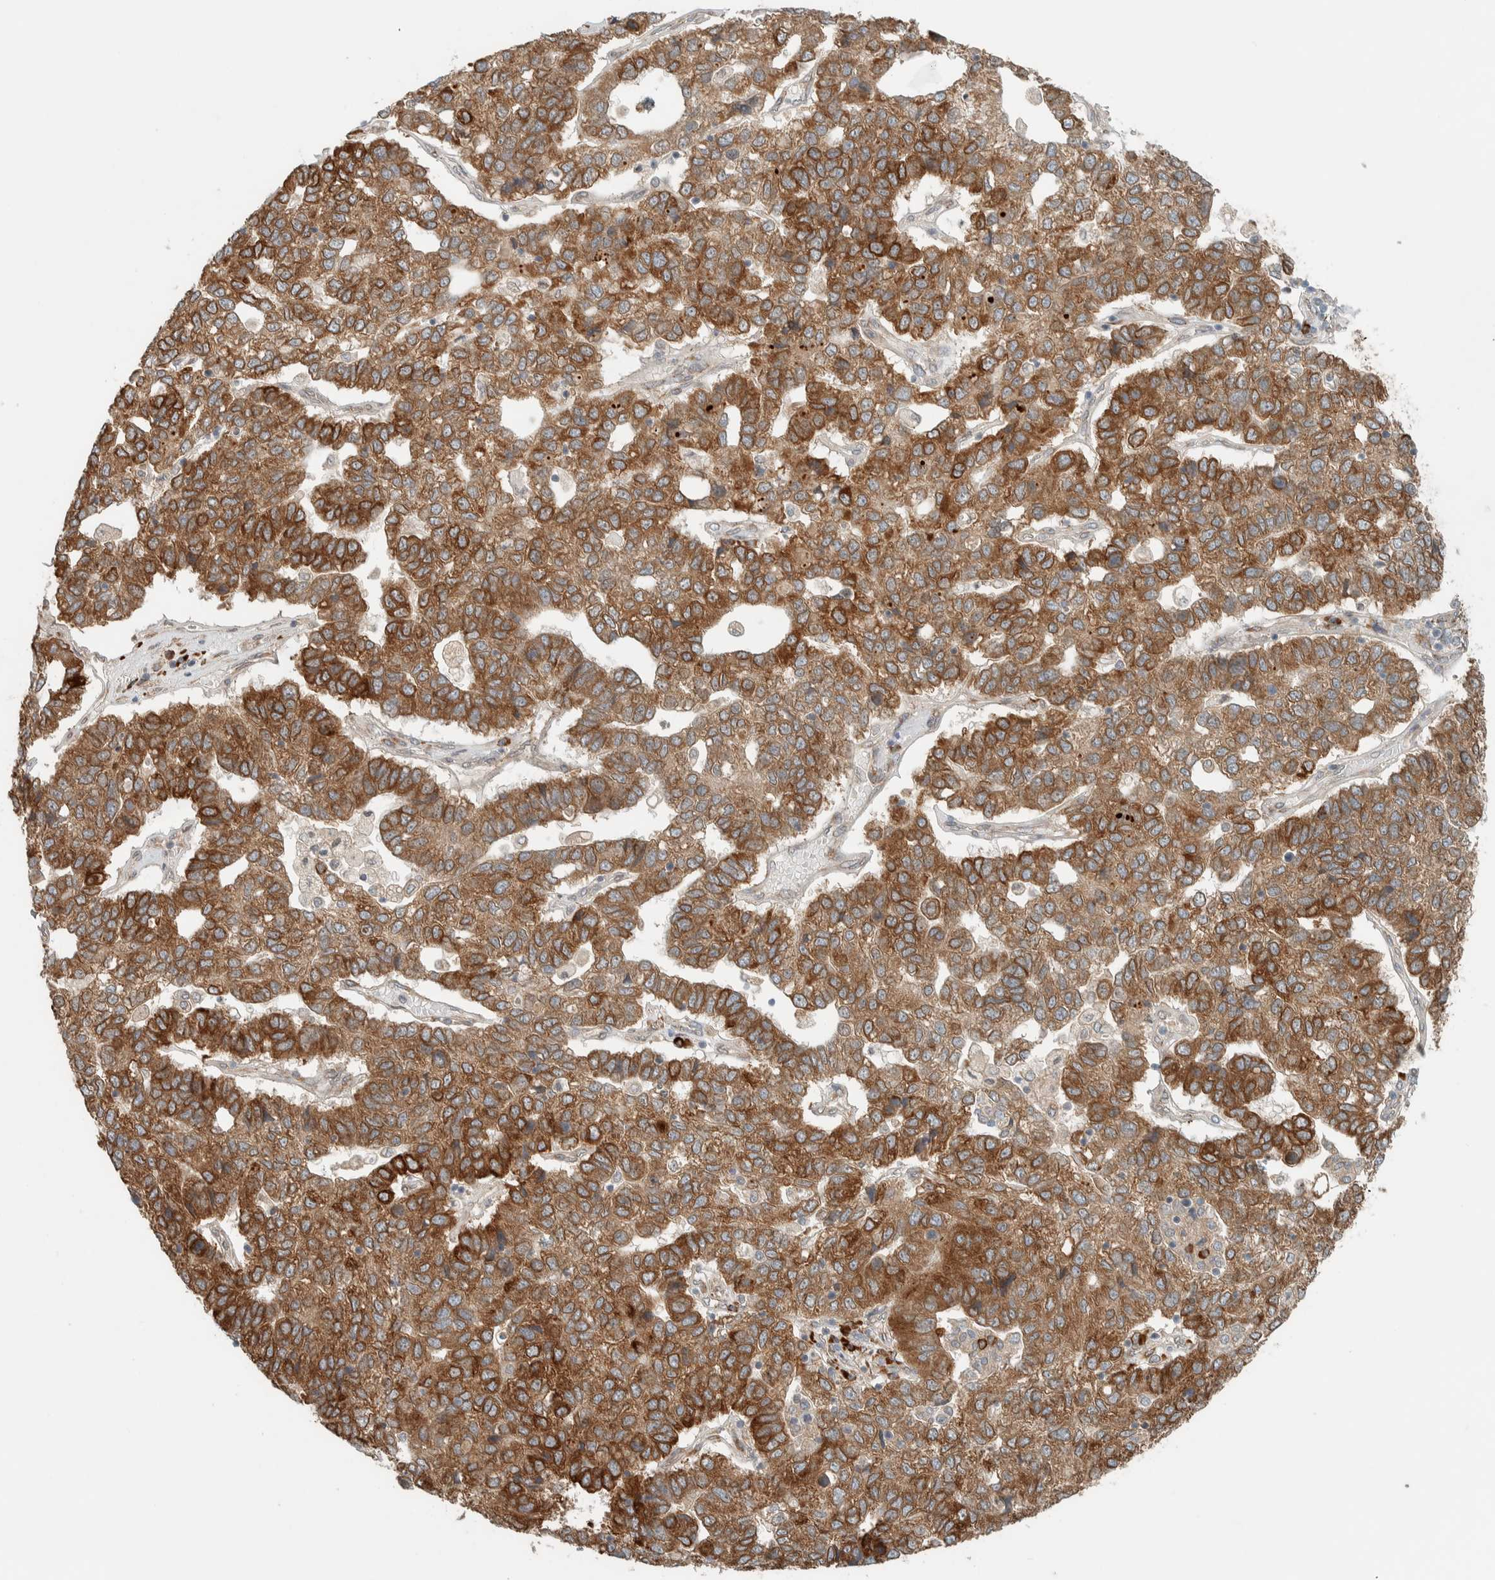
{"staining": {"intensity": "strong", "quantity": ">75%", "location": "cytoplasmic/membranous"}, "tissue": "pancreatic cancer", "cell_type": "Tumor cells", "image_type": "cancer", "snomed": [{"axis": "morphology", "description": "Adenocarcinoma, NOS"}, {"axis": "topography", "description": "Pancreas"}], "caption": "IHC staining of pancreatic cancer (adenocarcinoma), which demonstrates high levels of strong cytoplasmic/membranous staining in approximately >75% of tumor cells indicating strong cytoplasmic/membranous protein staining. The staining was performed using DAB (brown) for protein detection and nuclei were counterstained in hematoxylin (blue).", "gene": "CTBP2", "patient": {"sex": "female", "age": 61}}